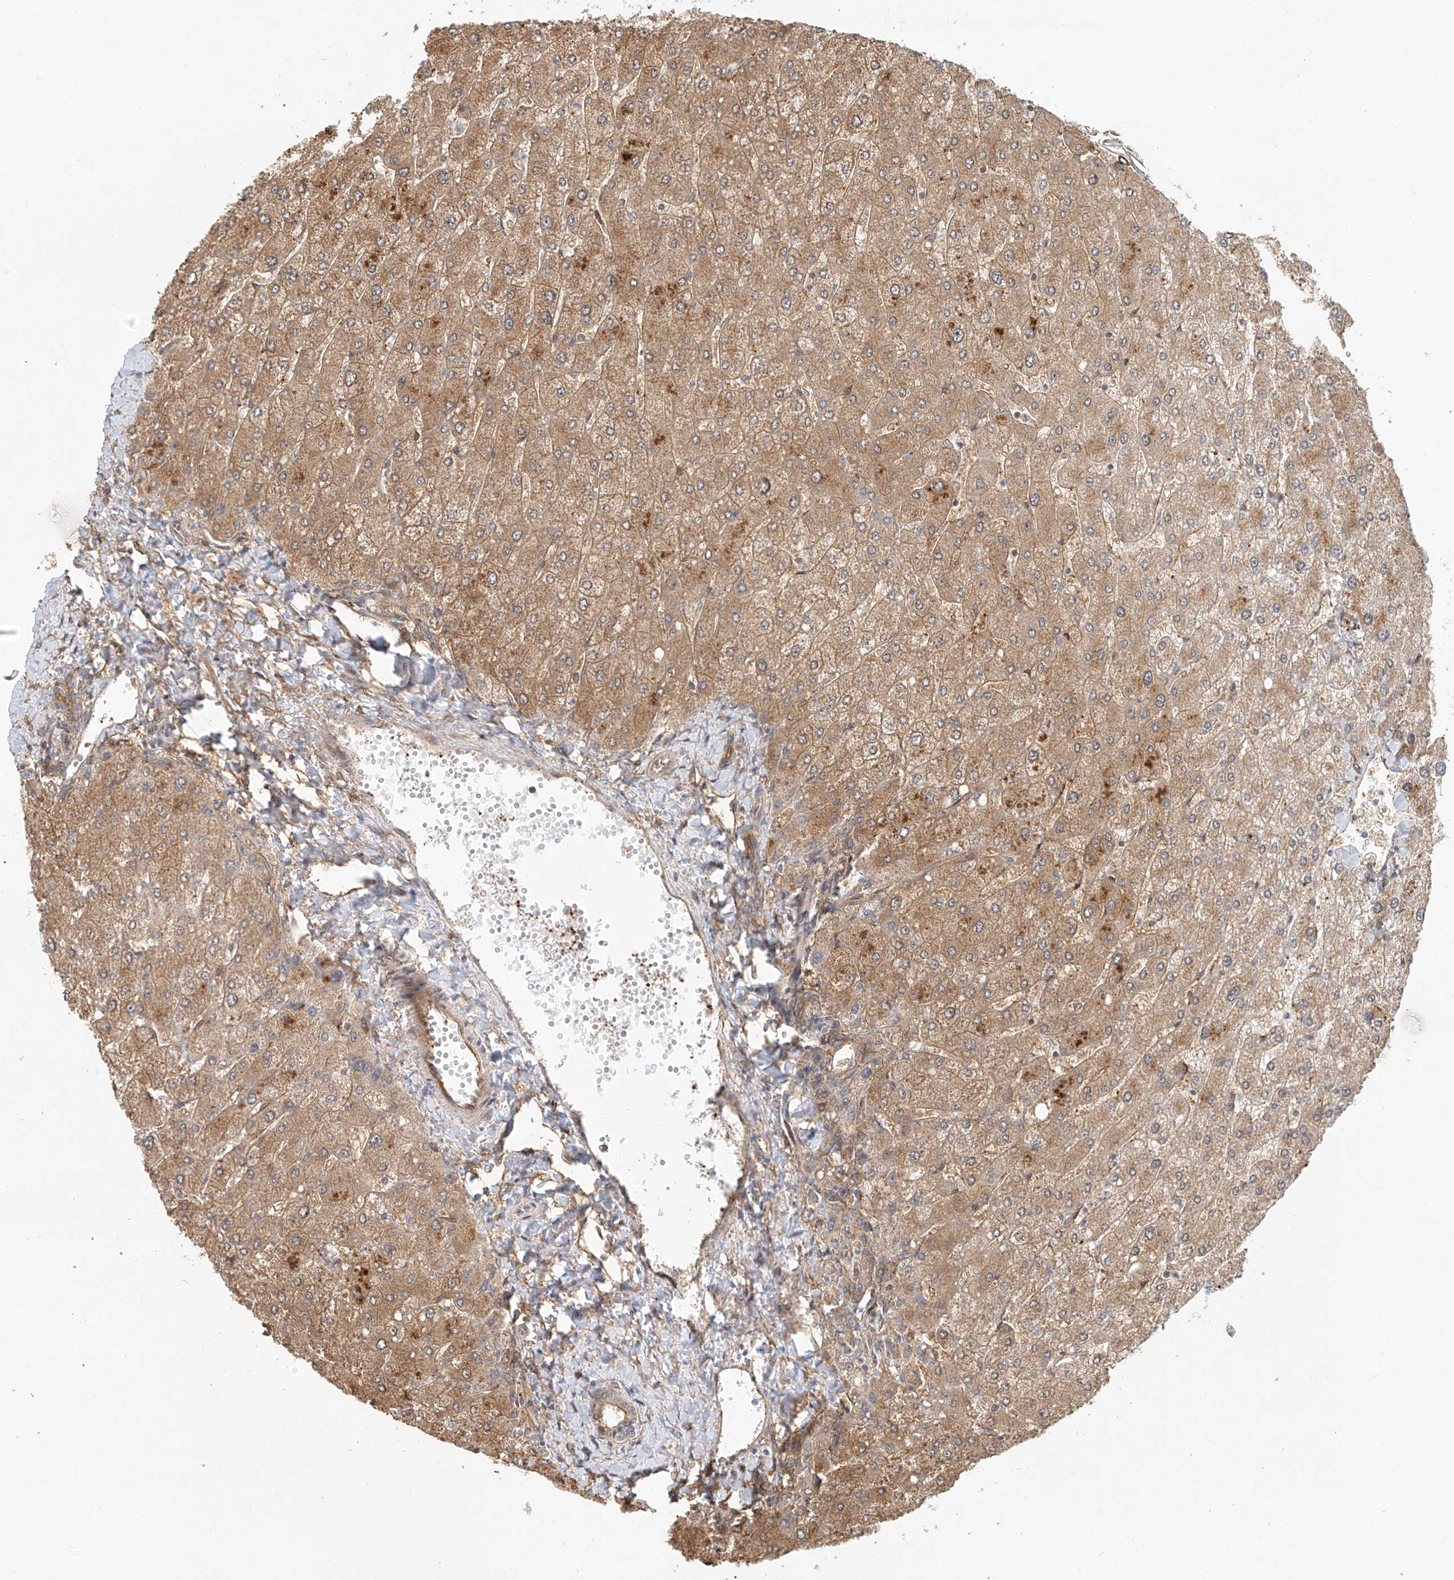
{"staining": {"intensity": "moderate", "quantity": "<25%", "location": "cytoplasmic/membranous"}, "tissue": "liver", "cell_type": "Cholangiocytes", "image_type": "normal", "snomed": [{"axis": "morphology", "description": "Normal tissue, NOS"}, {"axis": "topography", "description": "Liver"}], "caption": "A brown stain shows moderate cytoplasmic/membranous expression of a protein in cholangiocytes of benign liver. (DAB IHC, brown staining for protein, blue staining for nuclei).", "gene": "CSMD3", "patient": {"sex": "male", "age": 55}}